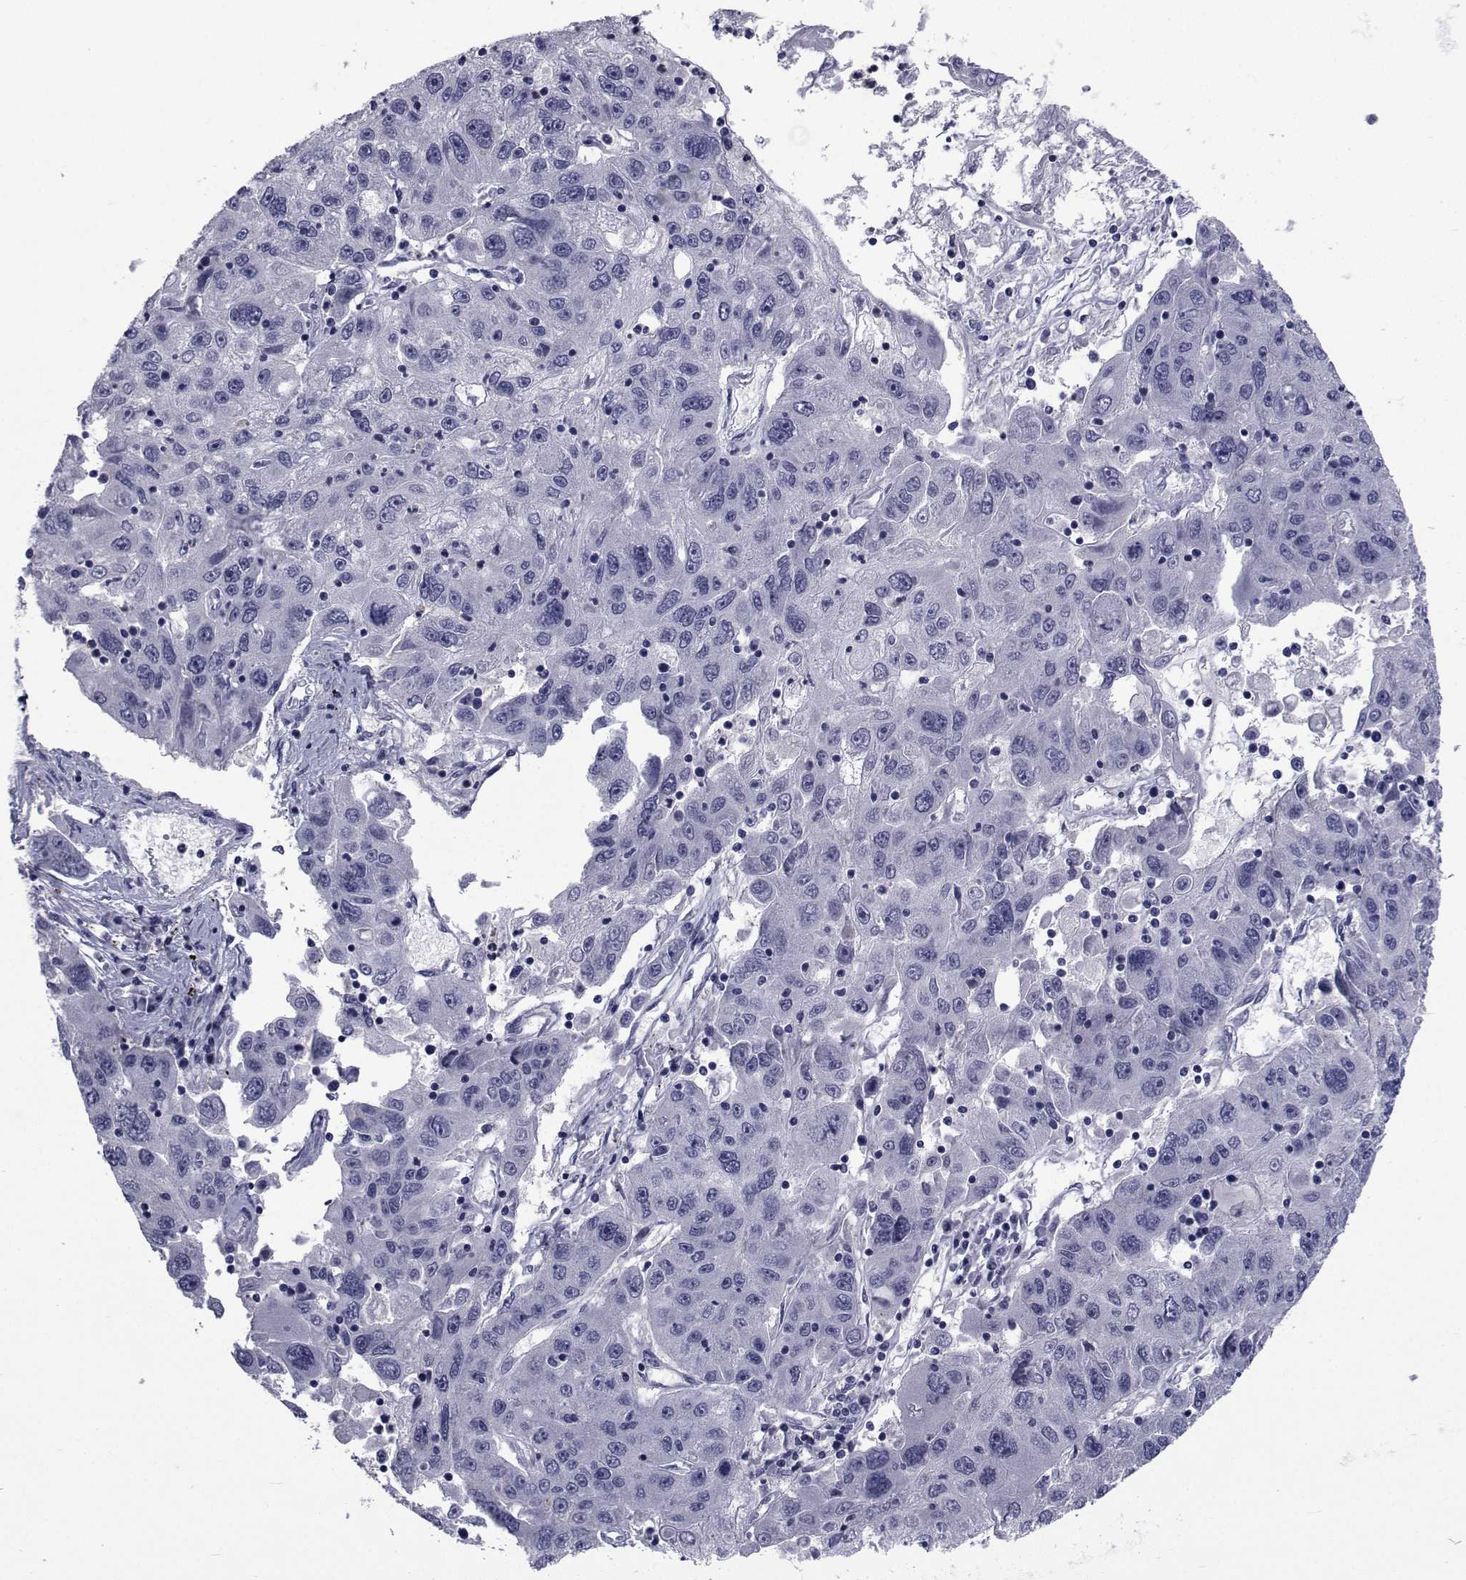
{"staining": {"intensity": "negative", "quantity": "none", "location": "none"}, "tissue": "stomach cancer", "cell_type": "Tumor cells", "image_type": "cancer", "snomed": [{"axis": "morphology", "description": "Adenocarcinoma, NOS"}, {"axis": "topography", "description": "Stomach"}], "caption": "Immunohistochemistry of adenocarcinoma (stomach) reveals no expression in tumor cells. (Brightfield microscopy of DAB immunohistochemistry at high magnification).", "gene": "SEMA5B", "patient": {"sex": "male", "age": 56}}